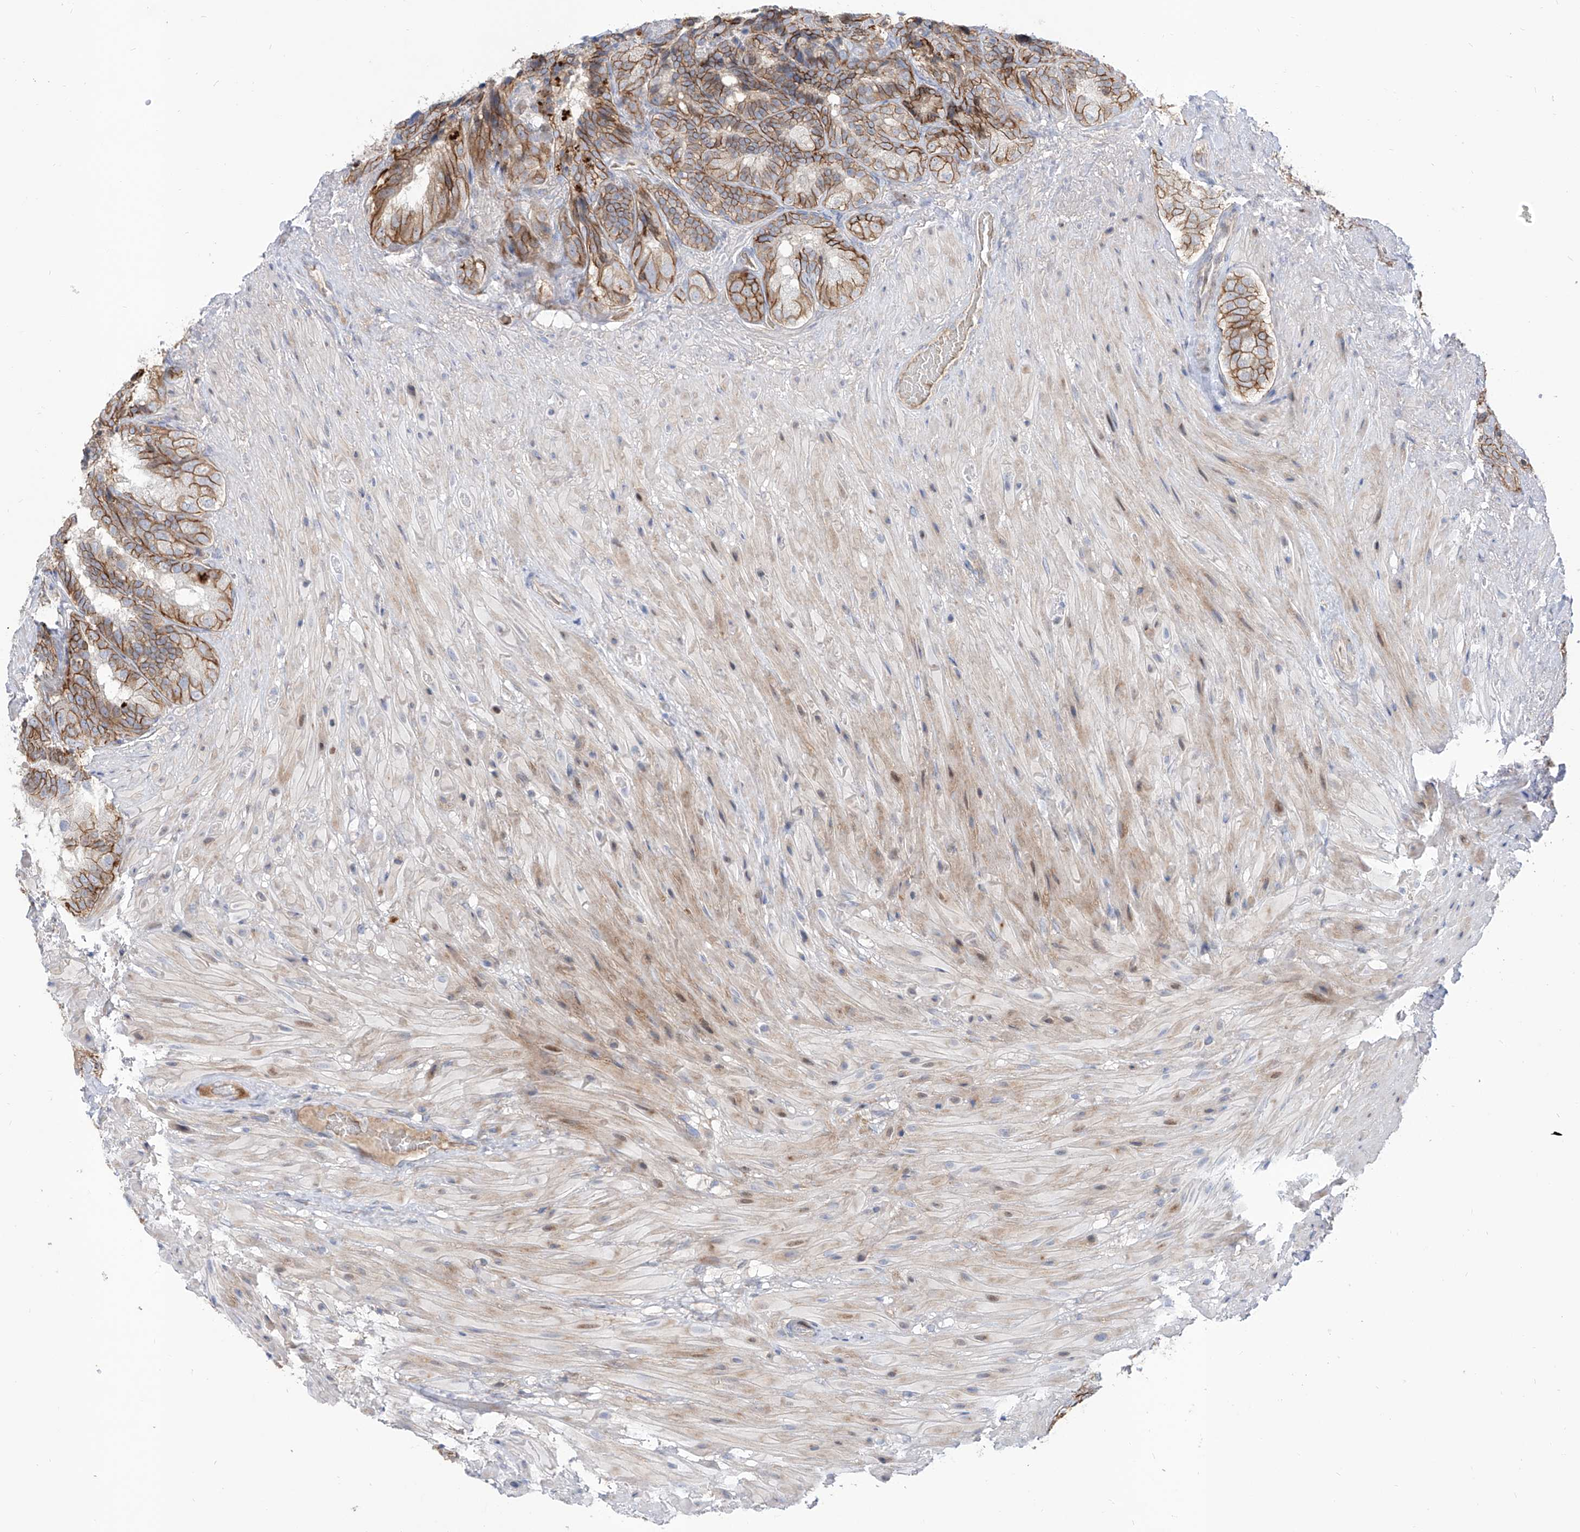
{"staining": {"intensity": "moderate", "quantity": ">75%", "location": "cytoplasmic/membranous"}, "tissue": "seminal vesicle", "cell_type": "Glandular cells", "image_type": "normal", "snomed": [{"axis": "morphology", "description": "Normal tissue, NOS"}, {"axis": "topography", "description": "Seminal veicle"}, {"axis": "topography", "description": "Peripheral nerve tissue"}], "caption": "Seminal vesicle stained with DAB IHC shows medium levels of moderate cytoplasmic/membranous expression in about >75% of glandular cells.", "gene": "LRRC1", "patient": {"sex": "male", "age": 63}}